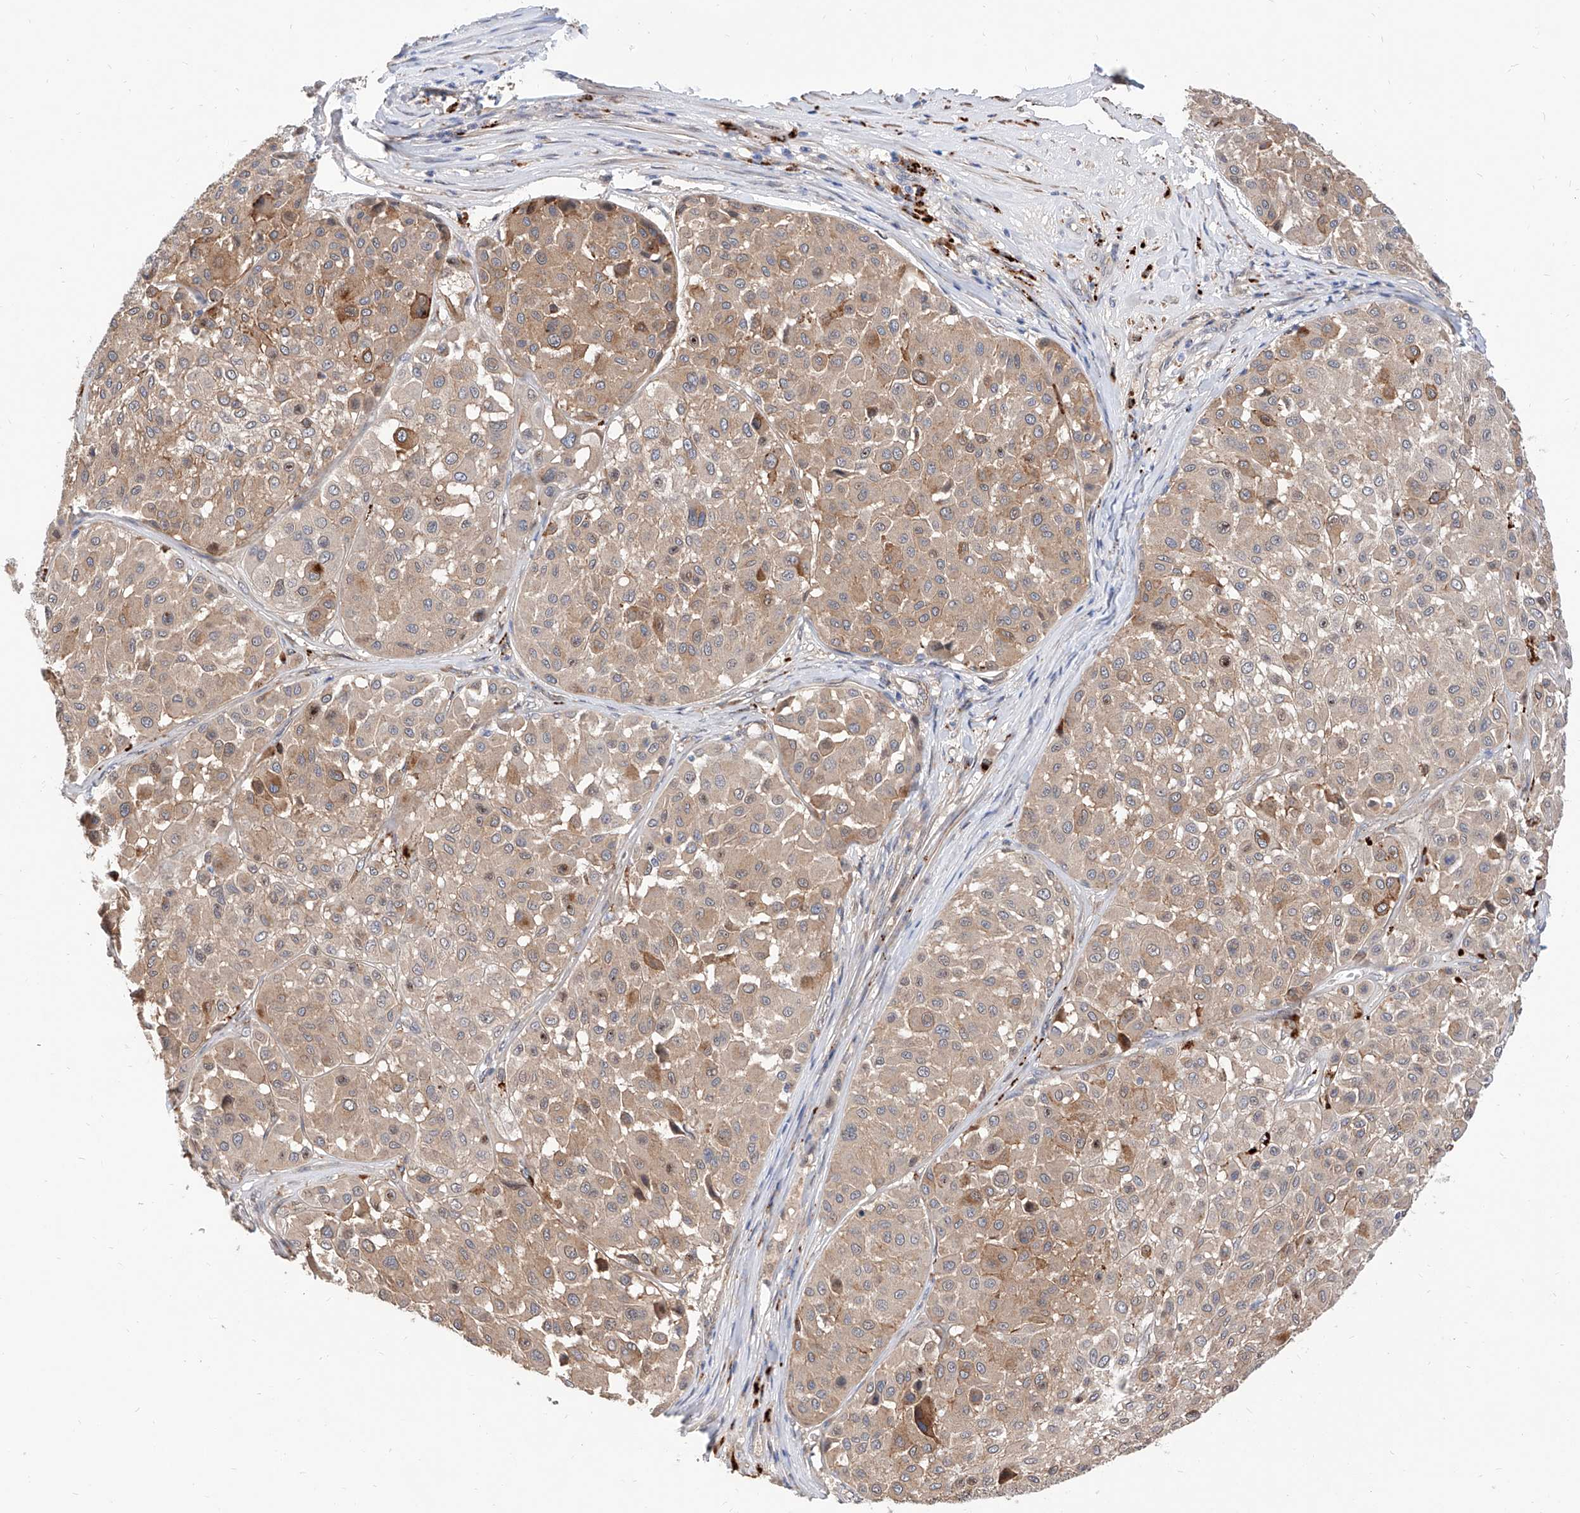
{"staining": {"intensity": "weak", "quantity": "25%-75%", "location": "cytoplasmic/membranous"}, "tissue": "melanoma", "cell_type": "Tumor cells", "image_type": "cancer", "snomed": [{"axis": "morphology", "description": "Malignant melanoma, Metastatic site"}, {"axis": "topography", "description": "Soft tissue"}], "caption": "About 25%-75% of tumor cells in malignant melanoma (metastatic site) show weak cytoplasmic/membranous protein staining as visualized by brown immunohistochemical staining.", "gene": "MAGEE2", "patient": {"sex": "male", "age": 41}}